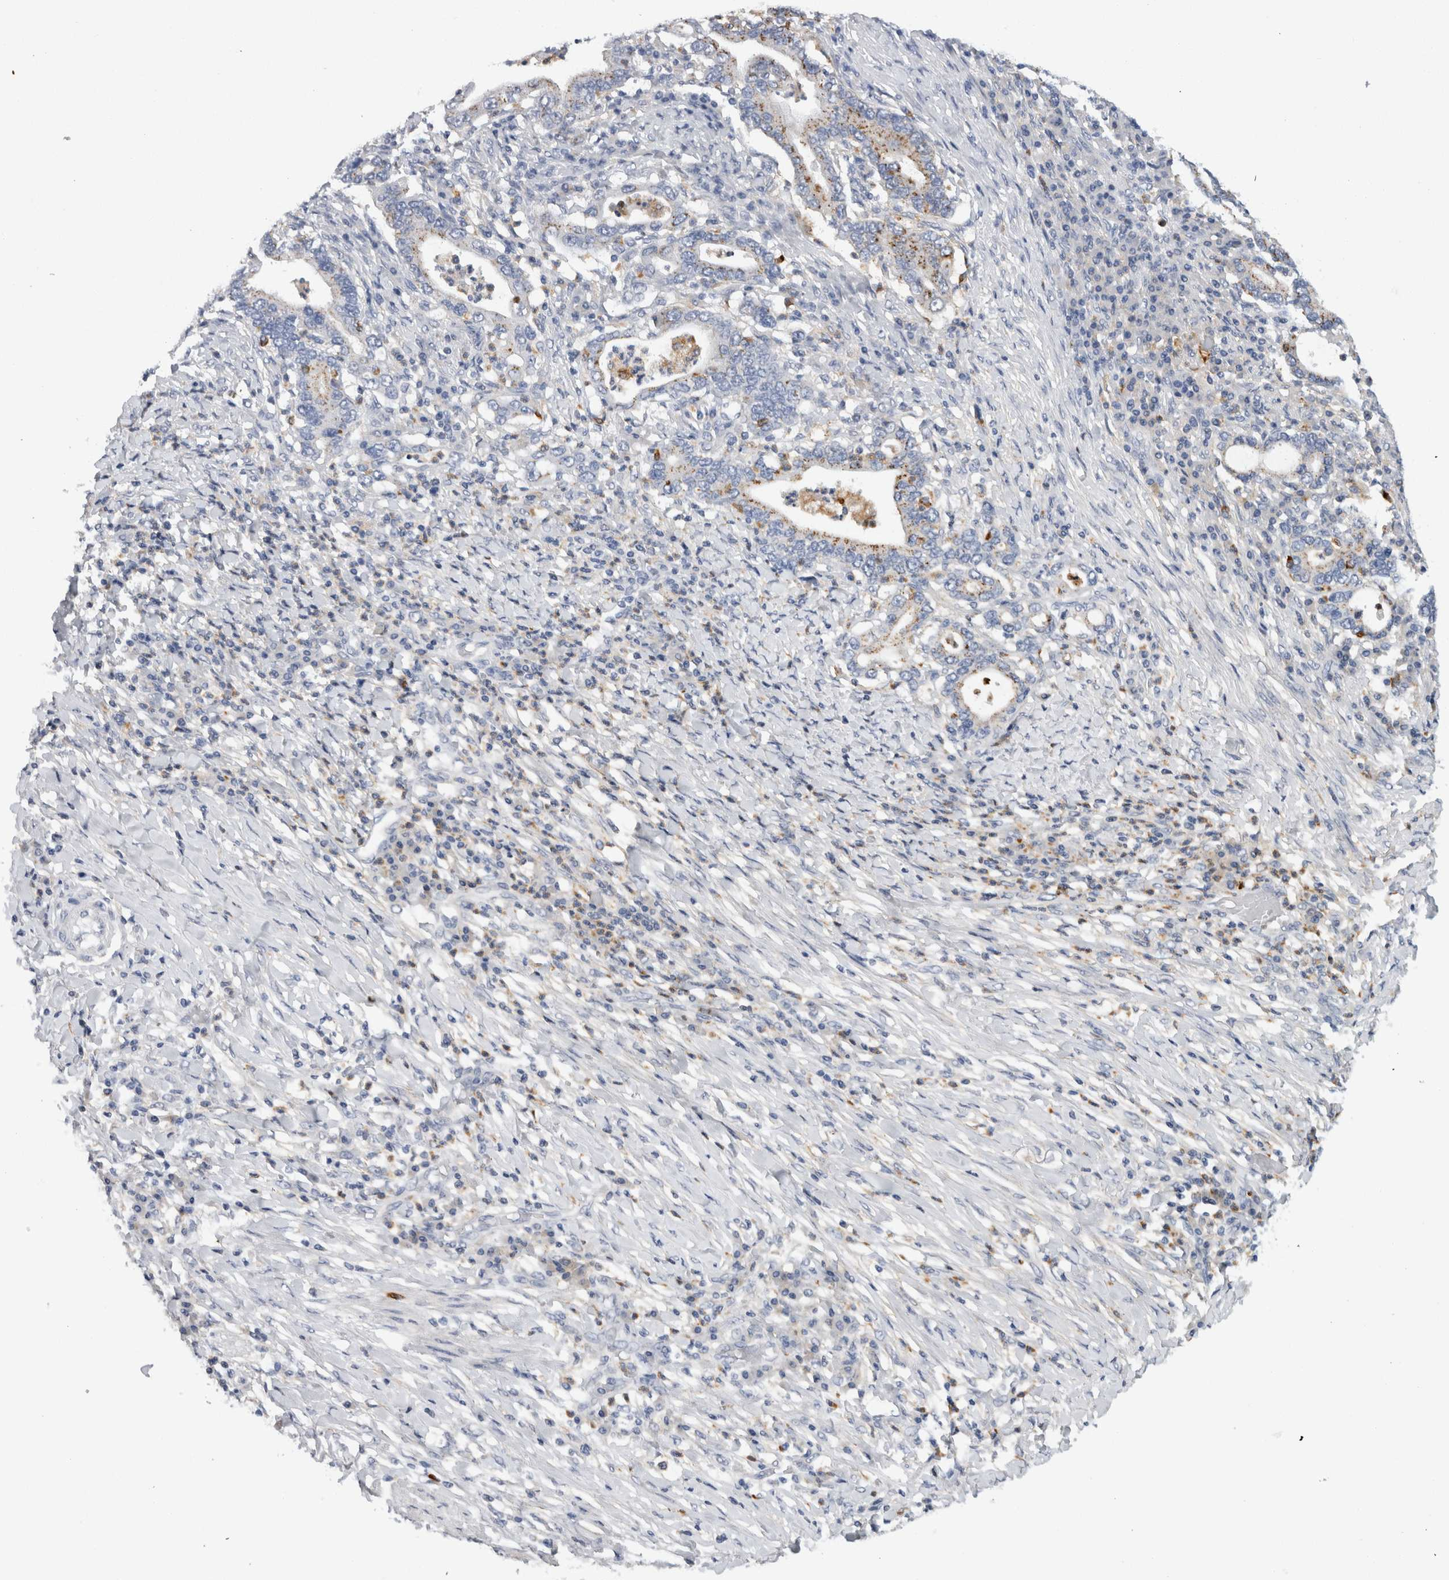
{"staining": {"intensity": "moderate", "quantity": "25%-75%", "location": "cytoplasmic/membranous"}, "tissue": "stomach cancer", "cell_type": "Tumor cells", "image_type": "cancer", "snomed": [{"axis": "morphology", "description": "Normal tissue, NOS"}, {"axis": "morphology", "description": "Adenocarcinoma, NOS"}, {"axis": "topography", "description": "Esophagus"}, {"axis": "topography", "description": "Stomach, upper"}, {"axis": "topography", "description": "Peripheral nerve tissue"}], "caption": "About 25%-75% of tumor cells in adenocarcinoma (stomach) reveal moderate cytoplasmic/membranous protein positivity as visualized by brown immunohistochemical staining.", "gene": "CD63", "patient": {"sex": "male", "age": 62}}